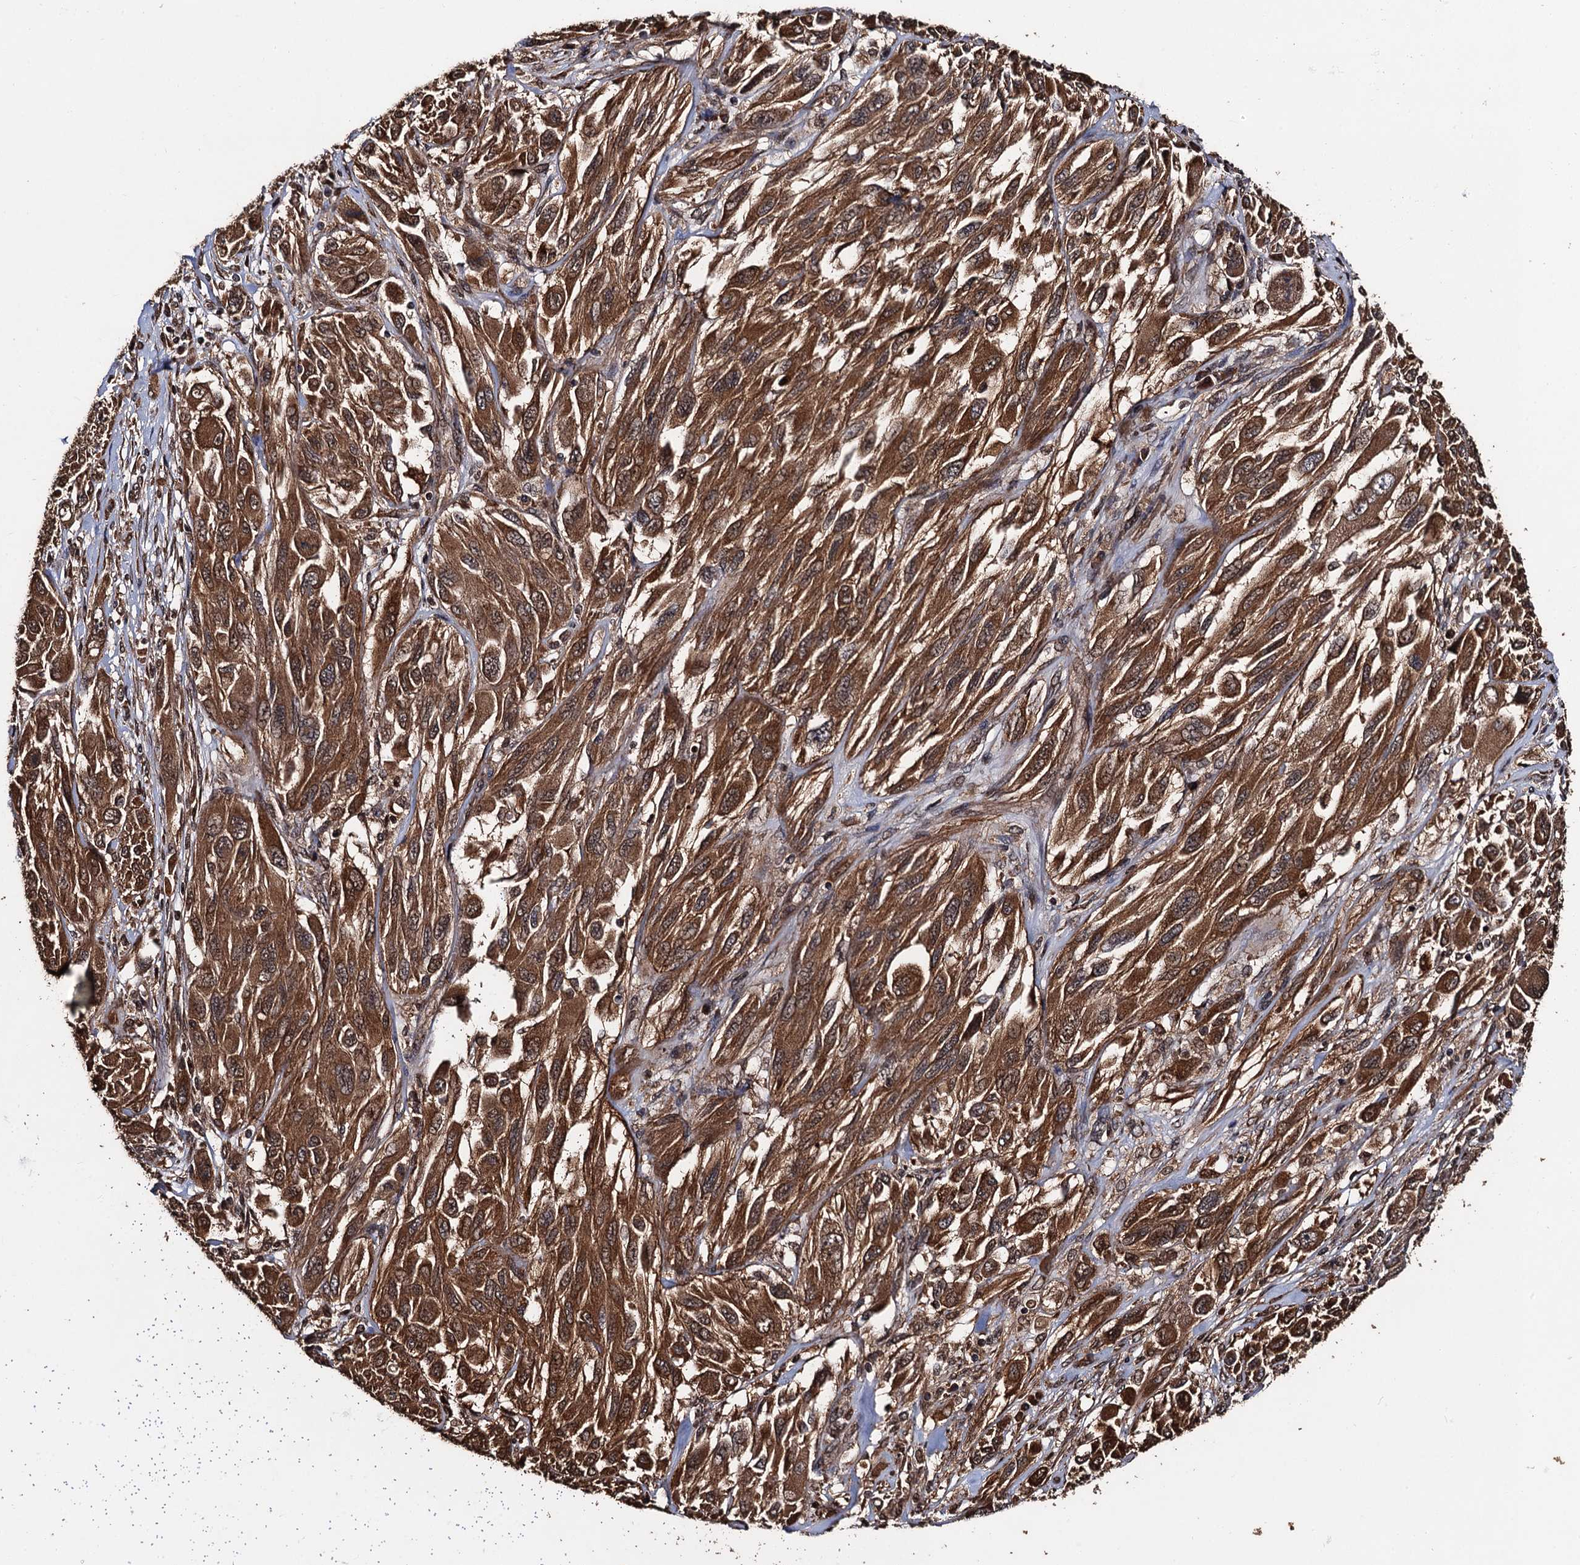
{"staining": {"intensity": "strong", "quantity": ">75%", "location": "cytoplasmic/membranous"}, "tissue": "melanoma", "cell_type": "Tumor cells", "image_type": "cancer", "snomed": [{"axis": "morphology", "description": "Malignant melanoma, NOS"}, {"axis": "topography", "description": "Skin"}], "caption": "A brown stain shows strong cytoplasmic/membranous expression of a protein in melanoma tumor cells.", "gene": "MIER2", "patient": {"sex": "female", "age": 91}}